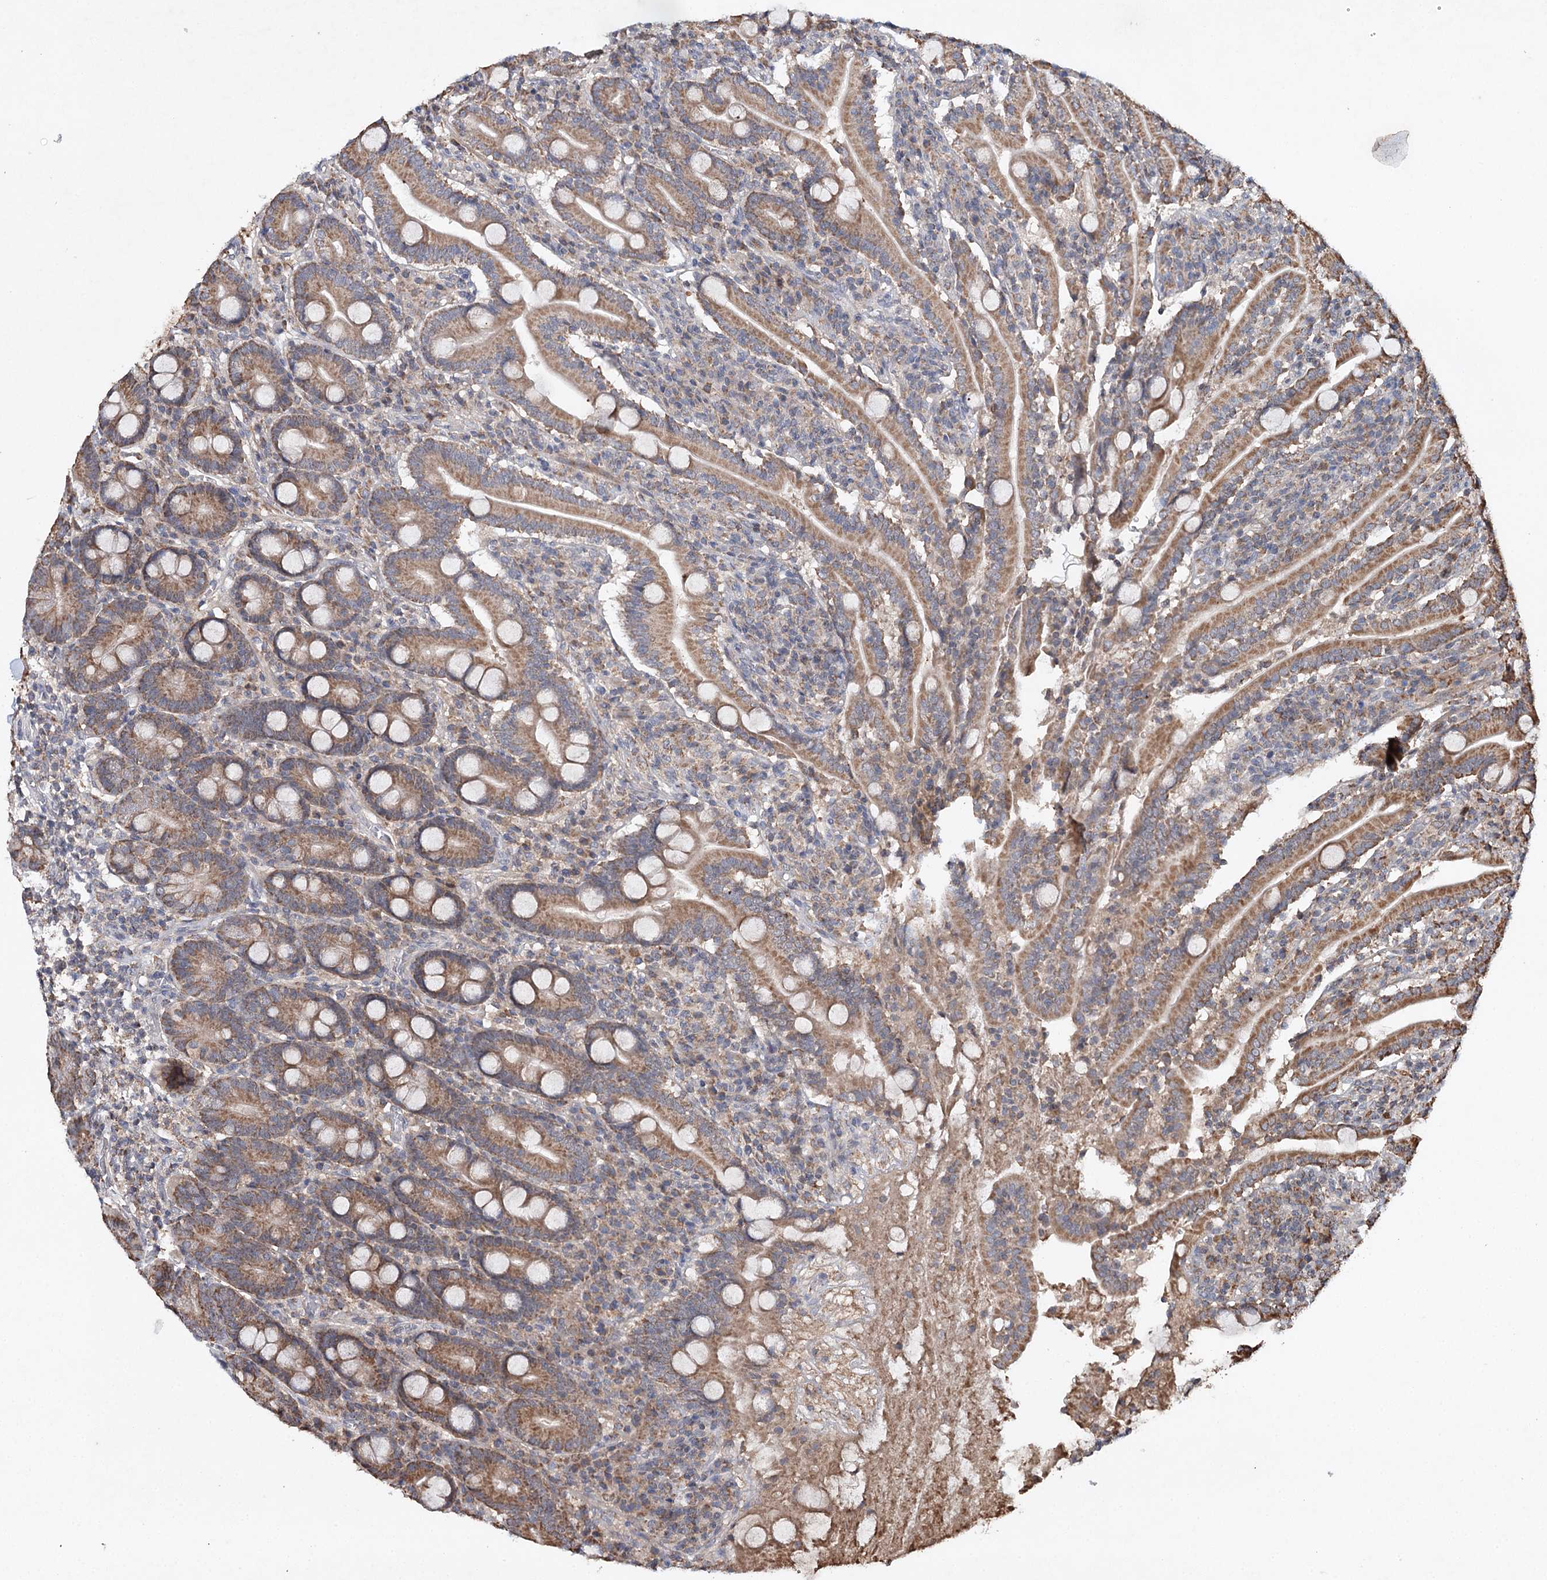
{"staining": {"intensity": "moderate", "quantity": ">75%", "location": "cytoplasmic/membranous"}, "tissue": "duodenum", "cell_type": "Glandular cells", "image_type": "normal", "snomed": [{"axis": "morphology", "description": "Normal tissue, NOS"}, {"axis": "topography", "description": "Duodenum"}], "caption": "Immunohistochemical staining of unremarkable duodenum demonstrates medium levels of moderate cytoplasmic/membranous positivity in about >75% of glandular cells. Immunohistochemistry stains the protein of interest in brown and the nuclei are stained blue.", "gene": "PIK3CB", "patient": {"sex": "male", "age": 35}}